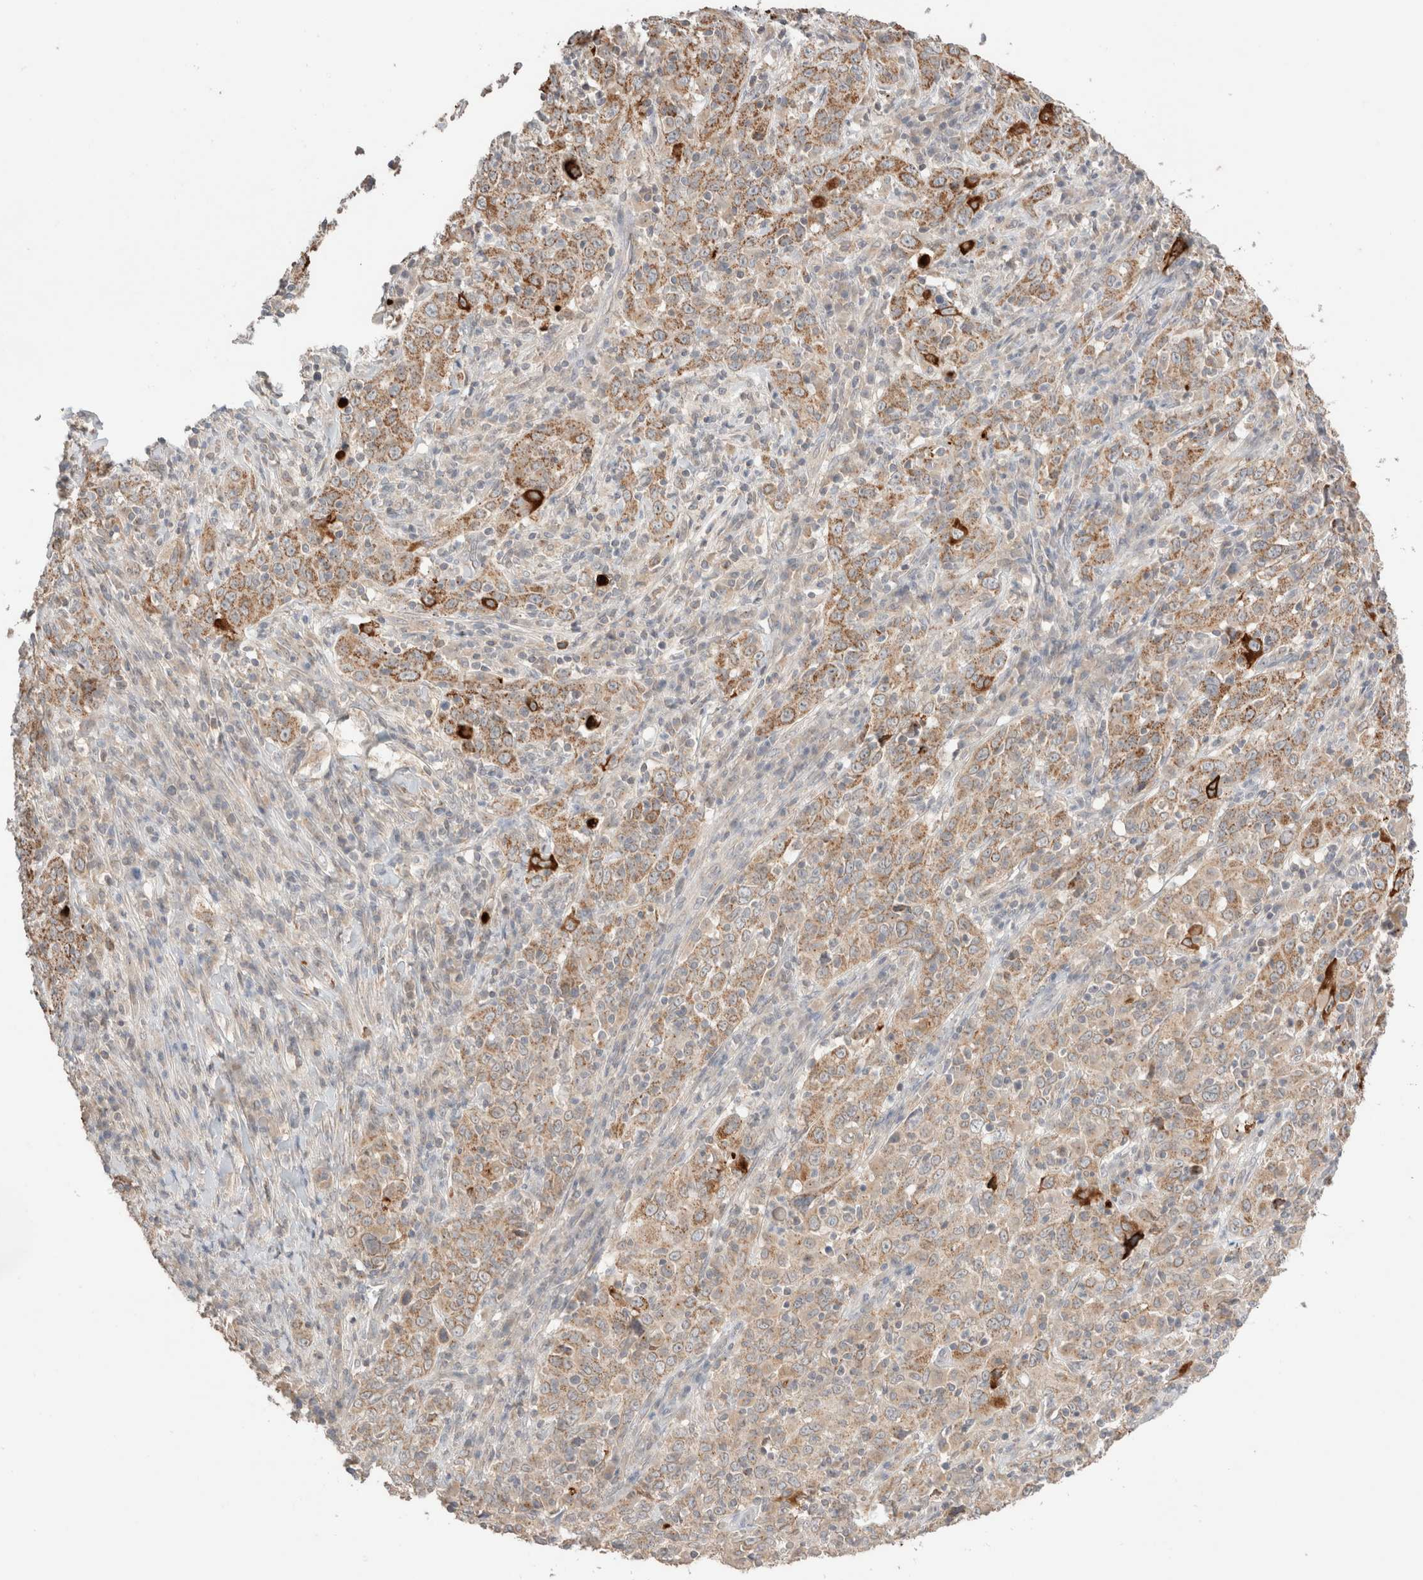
{"staining": {"intensity": "moderate", "quantity": ">75%", "location": "cytoplasmic/membranous"}, "tissue": "cervical cancer", "cell_type": "Tumor cells", "image_type": "cancer", "snomed": [{"axis": "morphology", "description": "Squamous cell carcinoma, NOS"}, {"axis": "topography", "description": "Cervix"}], "caption": "Cervical cancer was stained to show a protein in brown. There is medium levels of moderate cytoplasmic/membranous positivity in about >75% of tumor cells.", "gene": "TRIM41", "patient": {"sex": "female", "age": 46}}